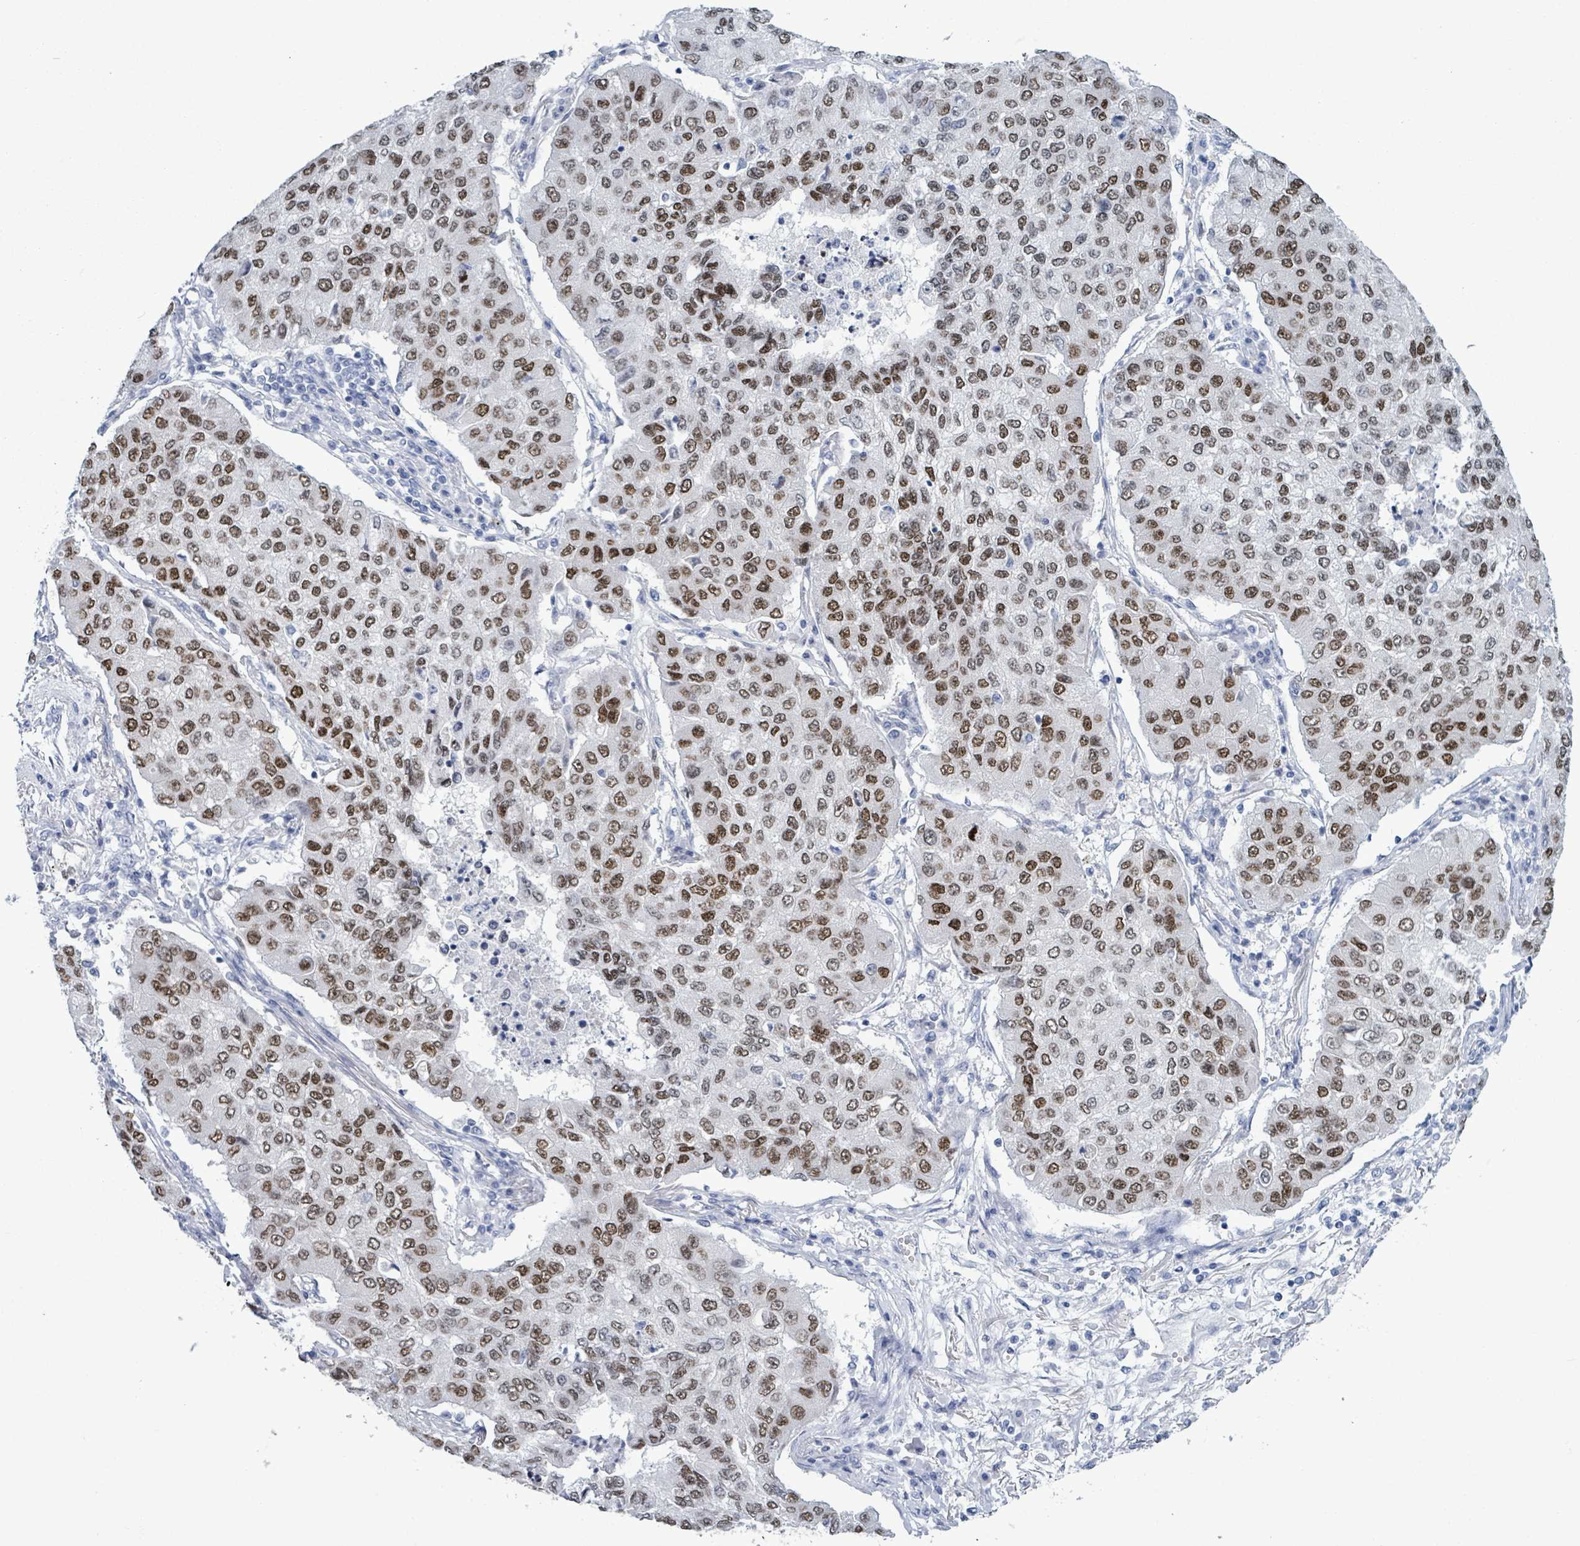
{"staining": {"intensity": "moderate", "quantity": ">75%", "location": "nuclear"}, "tissue": "lung cancer", "cell_type": "Tumor cells", "image_type": "cancer", "snomed": [{"axis": "morphology", "description": "Squamous cell carcinoma, NOS"}, {"axis": "topography", "description": "Lung"}], "caption": "Immunohistochemical staining of lung squamous cell carcinoma shows moderate nuclear protein staining in approximately >75% of tumor cells. The staining was performed using DAB (3,3'-diaminobenzidine) to visualize the protein expression in brown, while the nuclei were stained in blue with hematoxylin (Magnification: 20x).", "gene": "NKX2-1", "patient": {"sex": "male", "age": 74}}